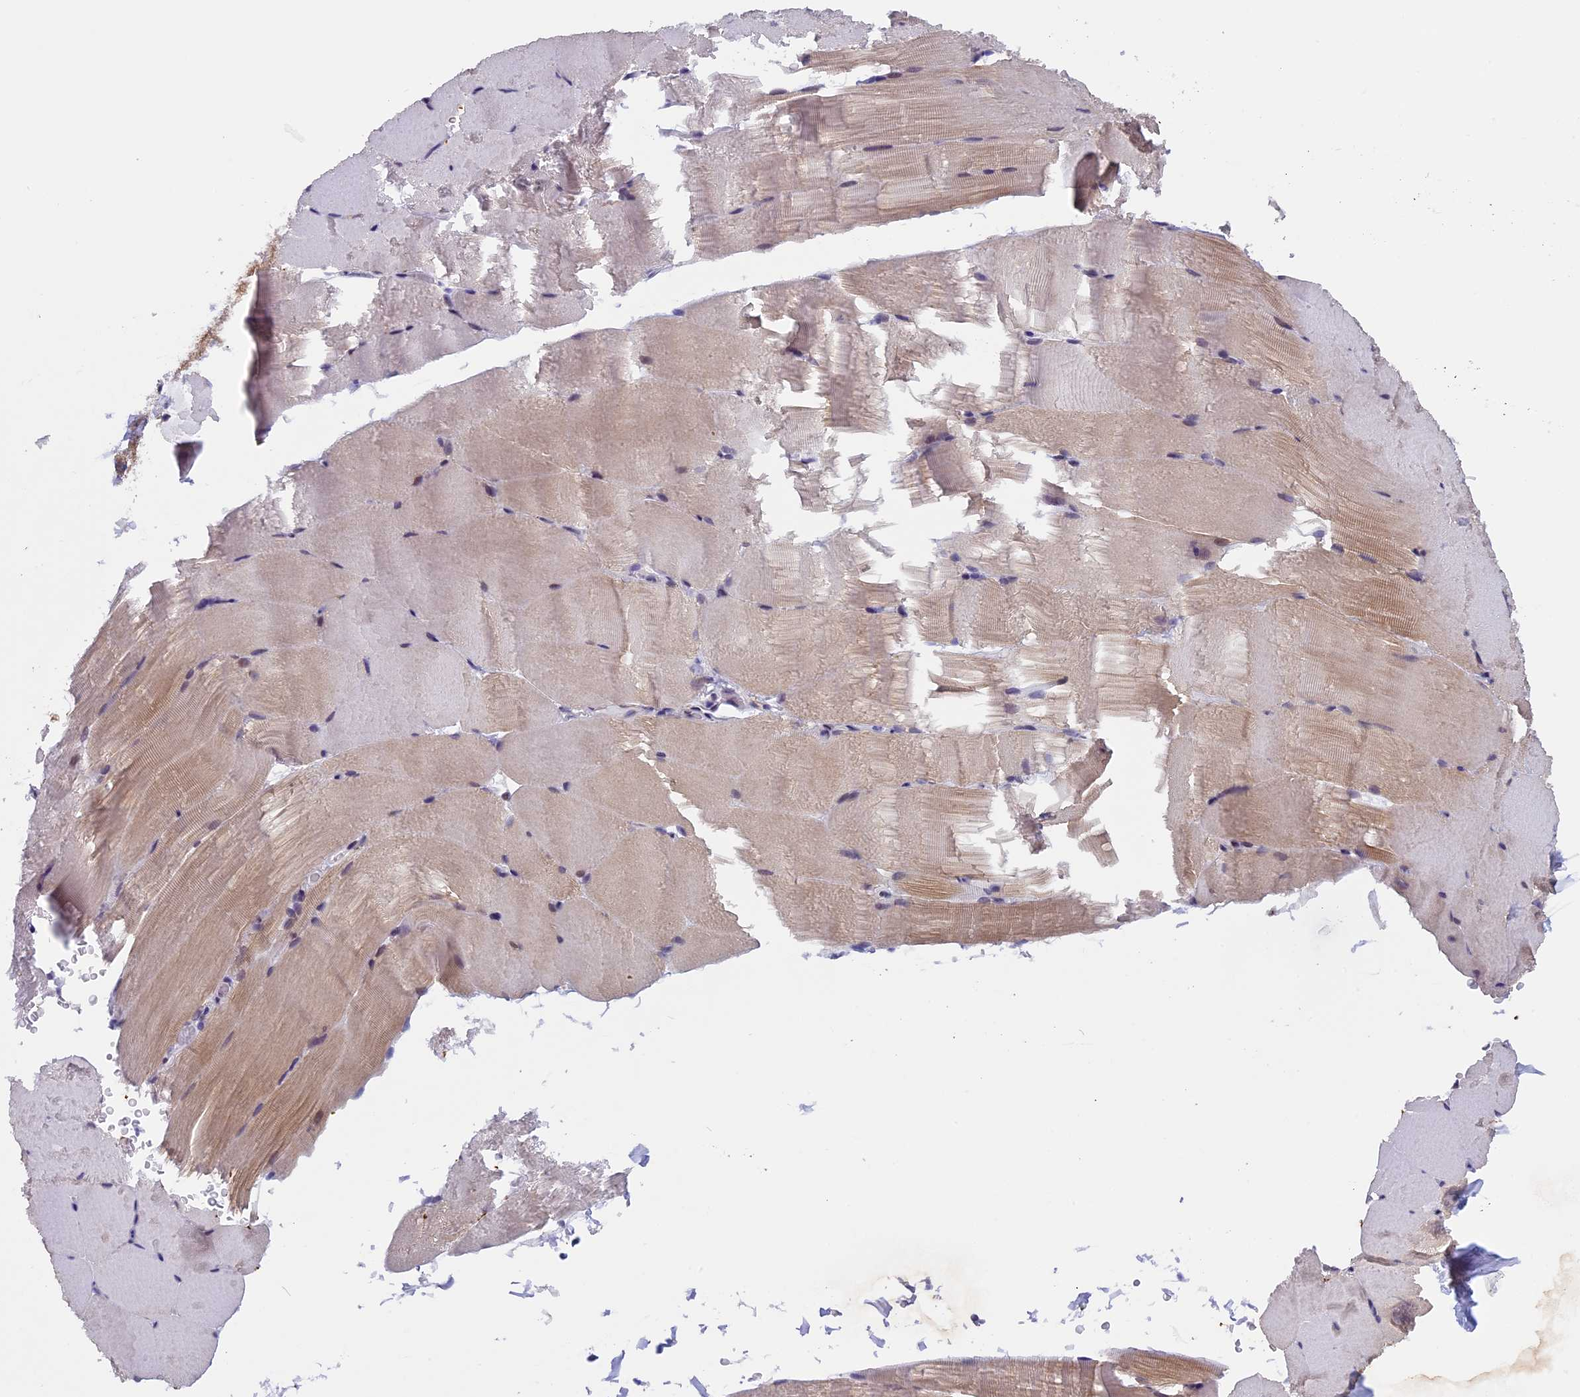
{"staining": {"intensity": "weak", "quantity": "25%-75%", "location": "cytoplasmic/membranous,nuclear"}, "tissue": "skeletal muscle", "cell_type": "Myocytes", "image_type": "normal", "snomed": [{"axis": "morphology", "description": "Normal tissue, NOS"}, {"axis": "topography", "description": "Skeletal muscle"}, {"axis": "topography", "description": "Parathyroid gland"}], "caption": "Brown immunohistochemical staining in normal human skeletal muscle displays weak cytoplasmic/membranous,nuclear positivity in approximately 25%-75% of myocytes. Immunohistochemistry stains the protein in brown and the nuclei are stained blue.", "gene": "ZNF317", "patient": {"sex": "female", "age": 37}}